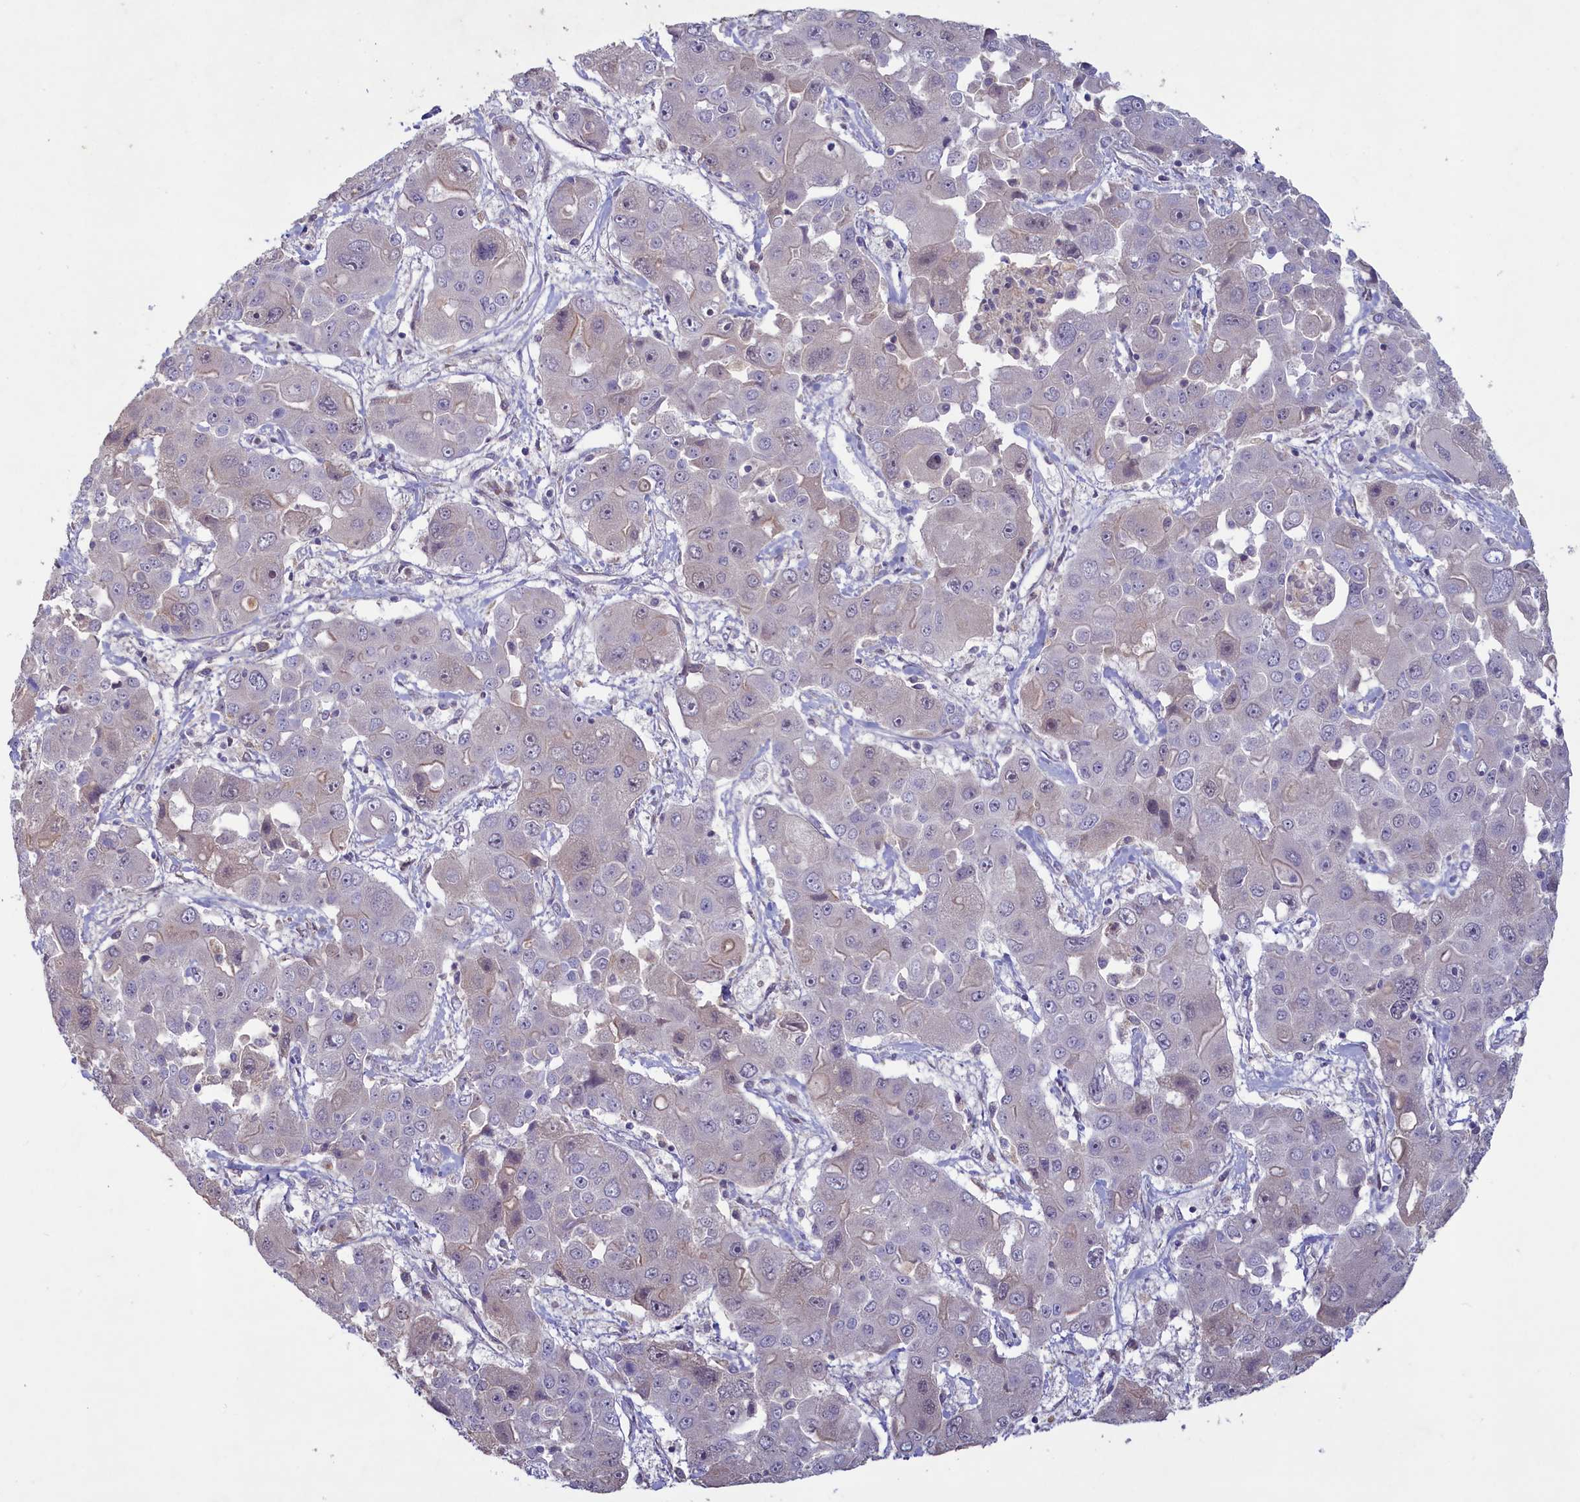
{"staining": {"intensity": "negative", "quantity": "none", "location": "none"}, "tissue": "liver cancer", "cell_type": "Tumor cells", "image_type": "cancer", "snomed": [{"axis": "morphology", "description": "Cholangiocarcinoma"}, {"axis": "topography", "description": "Liver"}], "caption": "IHC image of neoplastic tissue: cholangiocarcinoma (liver) stained with DAB reveals no significant protein expression in tumor cells.", "gene": "ATF7IP2", "patient": {"sex": "male", "age": 67}}